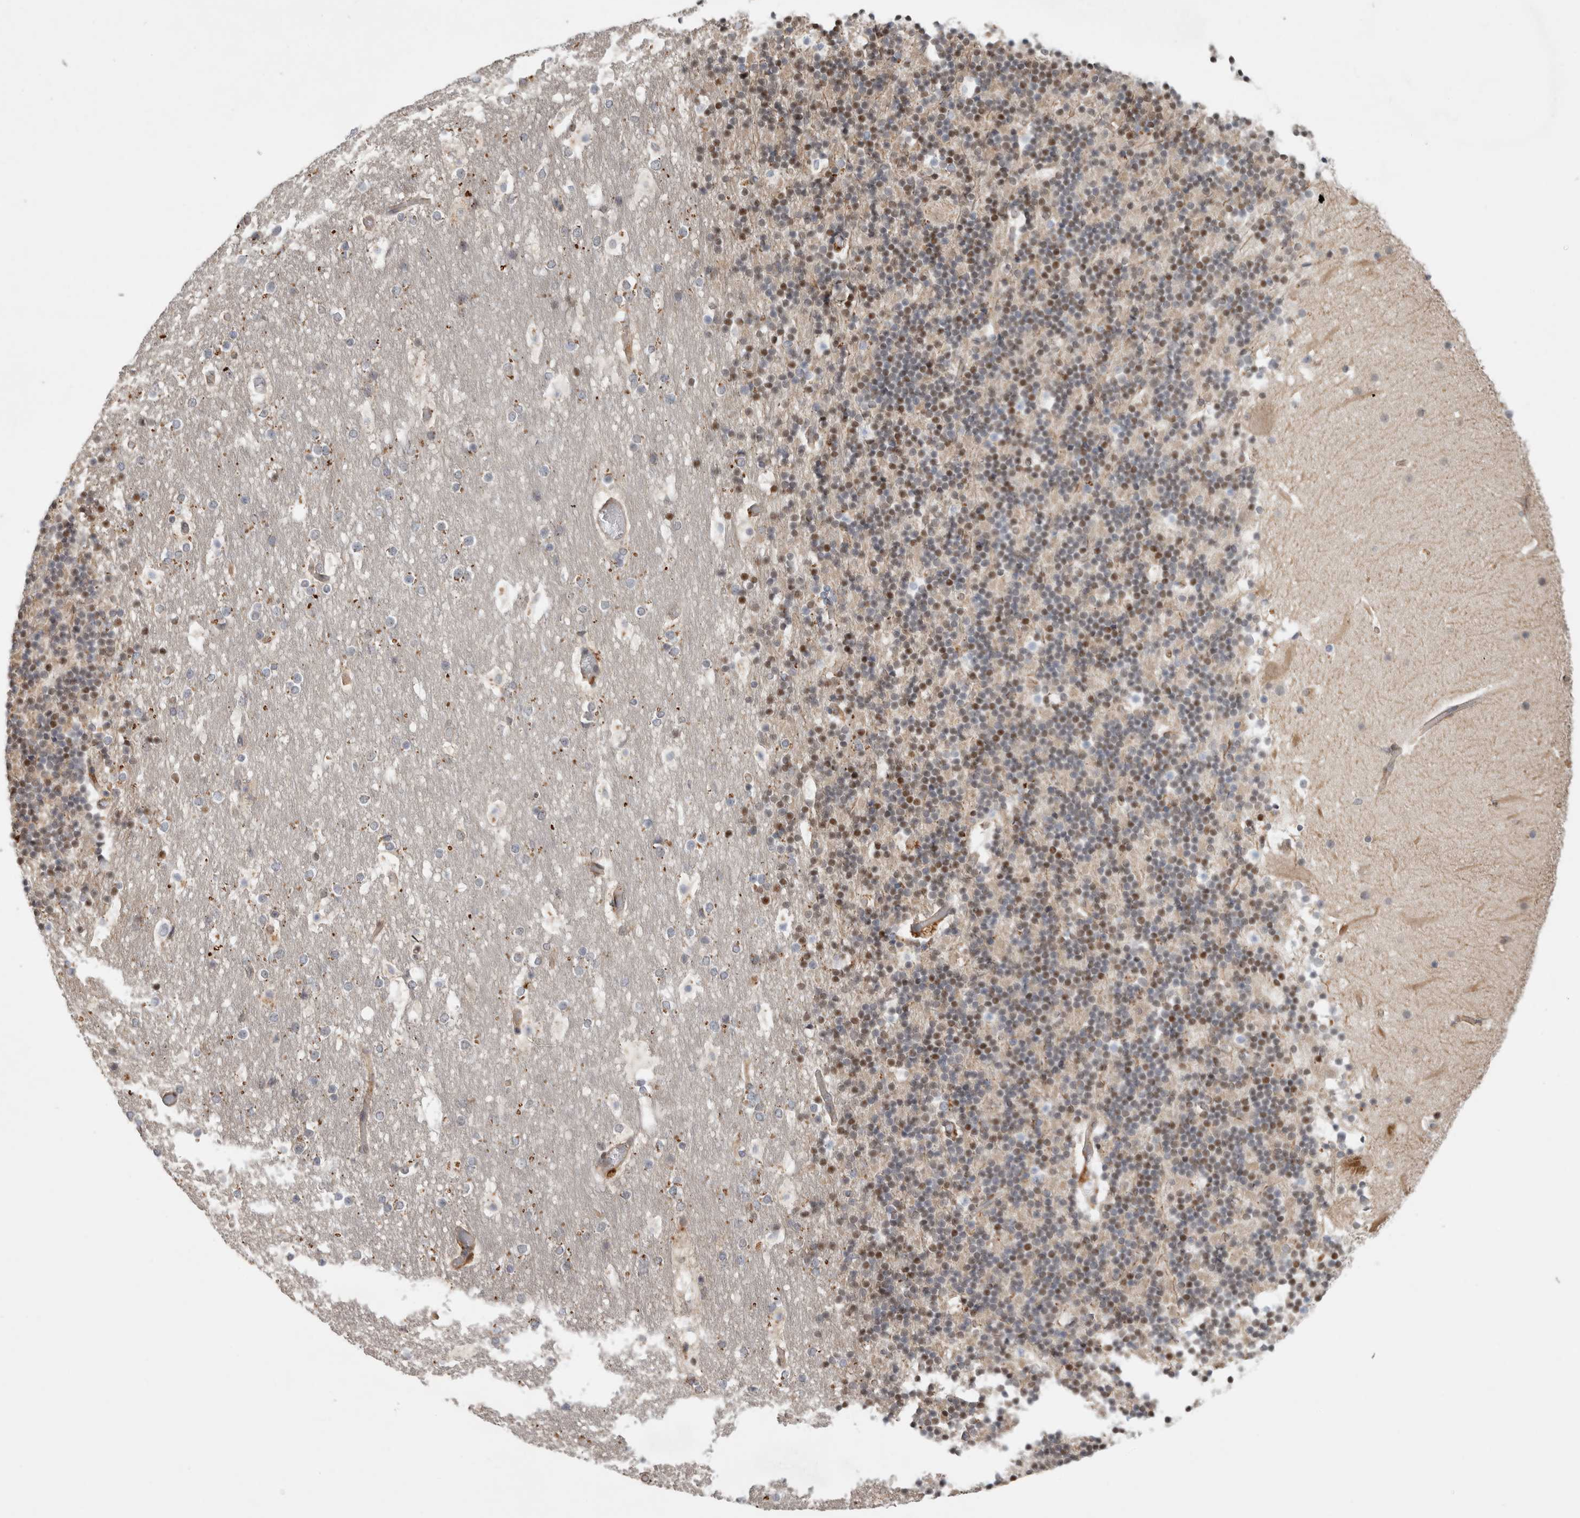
{"staining": {"intensity": "moderate", "quantity": "25%-75%", "location": "nuclear"}, "tissue": "cerebellum", "cell_type": "Cells in granular layer", "image_type": "normal", "snomed": [{"axis": "morphology", "description": "Normal tissue, NOS"}, {"axis": "topography", "description": "Cerebellum"}], "caption": "Immunohistochemistry (IHC) of normal human cerebellum exhibits medium levels of moderate nuclear positivity in approximately 25%-75% of cells in granular layer. (DAB IHC with brightfield microscopy, high magnification).", "gene": "NAB2", "patient": {"sex": "male", "age": 57}}